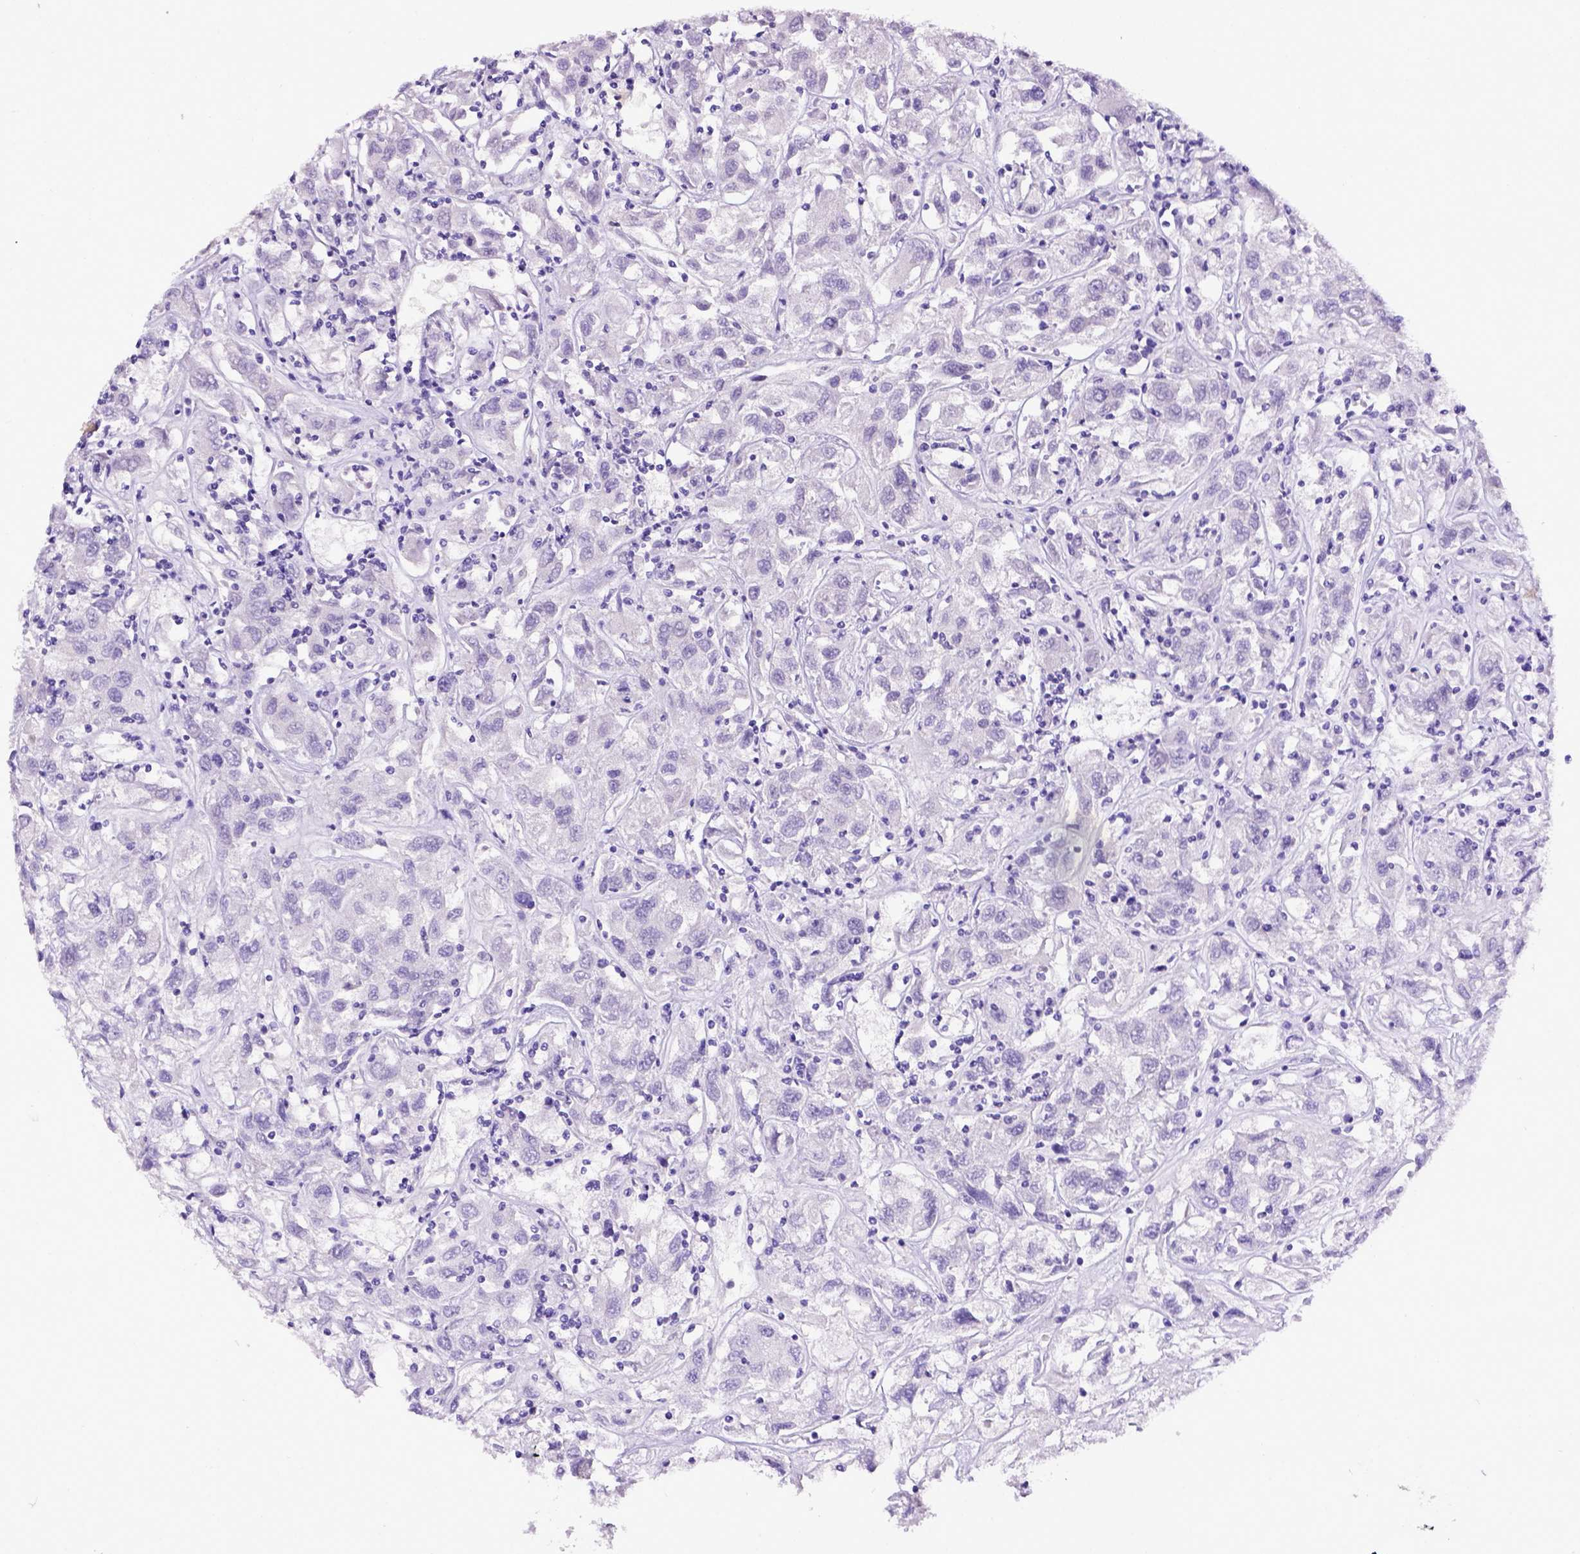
{"staining": {"intensity": "negative", "quantity": "none", "location": "none"}, "tissue": "renal cancer", "cell_type": "Tumor cells", "image_type": "cancer", "snomed": [{"axis": "morphology", "description": "Adenocarcinoma, NOS"}, {"axis": "topography", "description": "Kidney"}], "caption": "High magnification brightfield microscopy of renal cancer stained with DAB (3,3'-diaminobenzidine) (brown) and counterstained with hematoxylin (blue): tumor cells show no significant positivity.", "gene": "ESR1", "patient": {"sex": "female", "age": 76}}